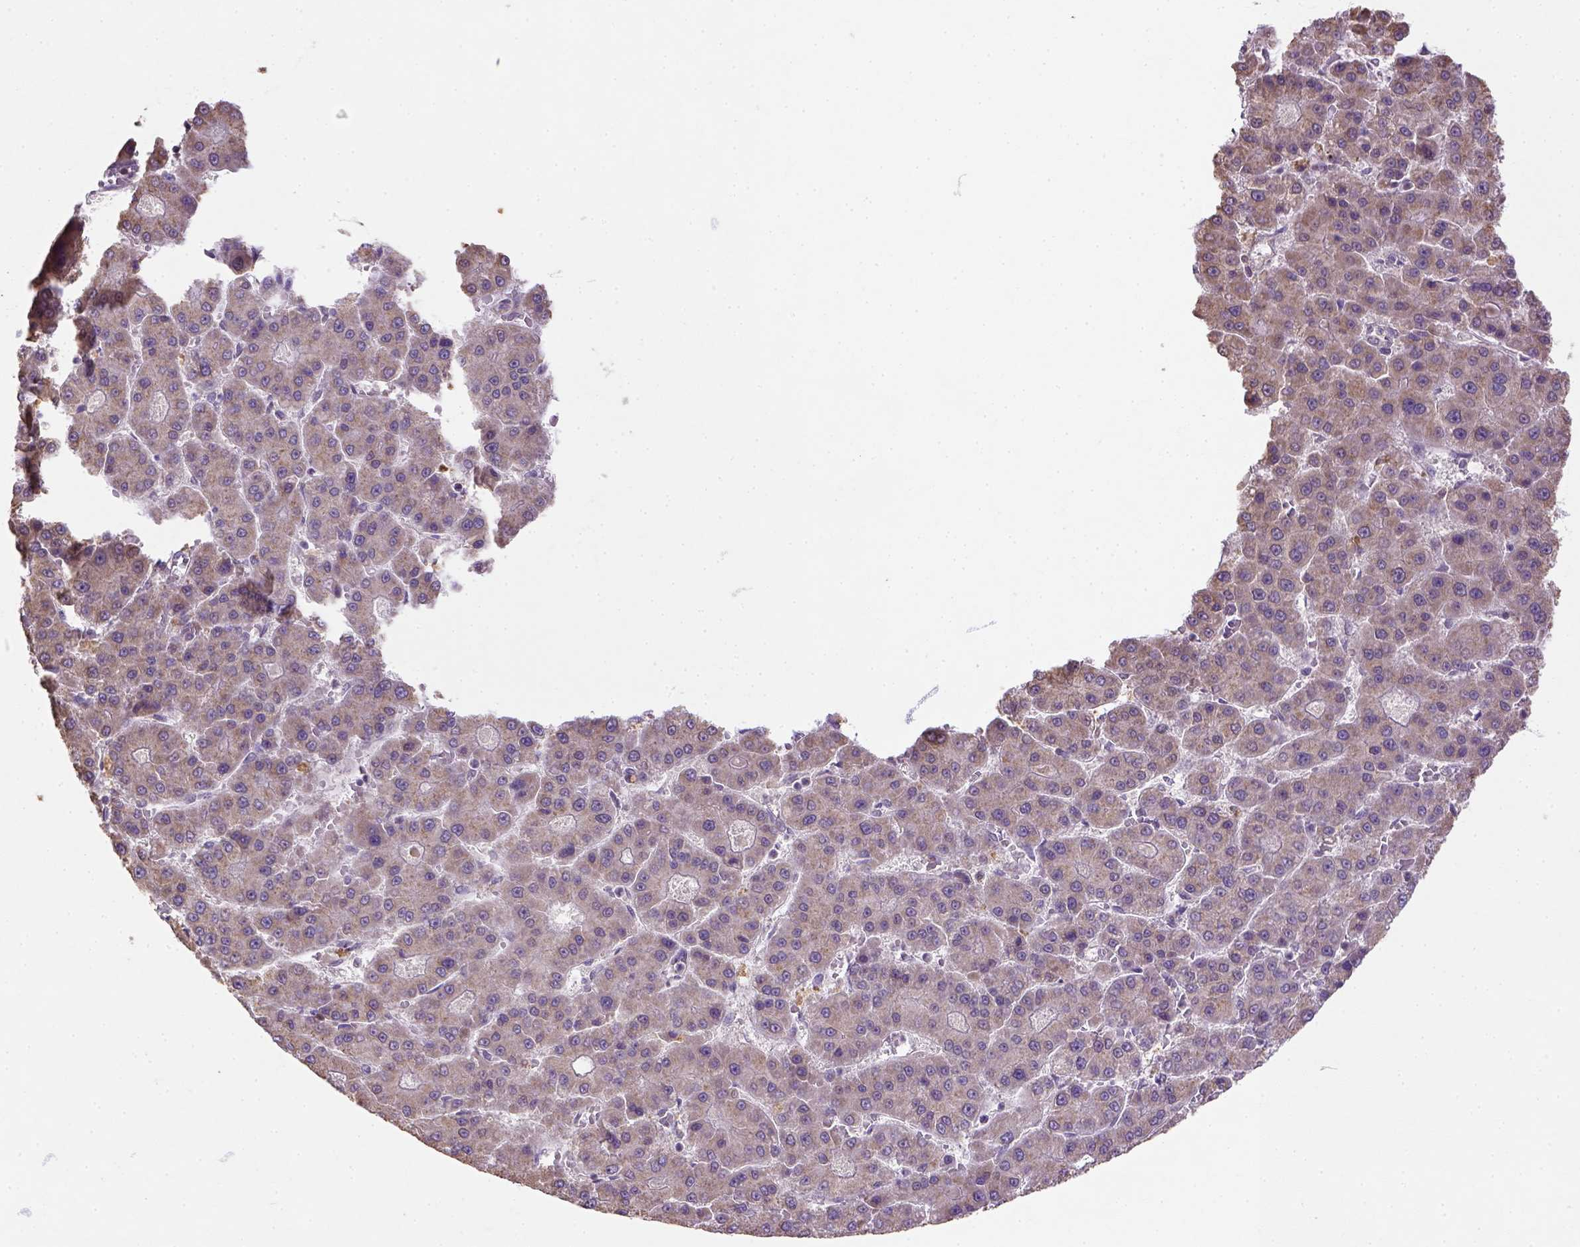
{"staining": {"intensity": "moderate", "quantity": ">75%", "location": "cytoplasmic/membranous"}, "tissue": "liver cancer", "cell_type": "Tumor cells", "image_type": "cancer", "snomed": [{"axis": "morphology", "description": "Carcinoma, Hepatocellular, NOS"}, {"axis": "topography", "description": "Liver"}], "caption": "About >75% of tumor cells in human liver cancer (hepatocellular carcinoma) reveal moderate cytoplasmic/membranous protein staining as visualized by brown immunohistochemical staining.", "gene": "NUDT10", "patient": {"sex": "male", "age": 70}}